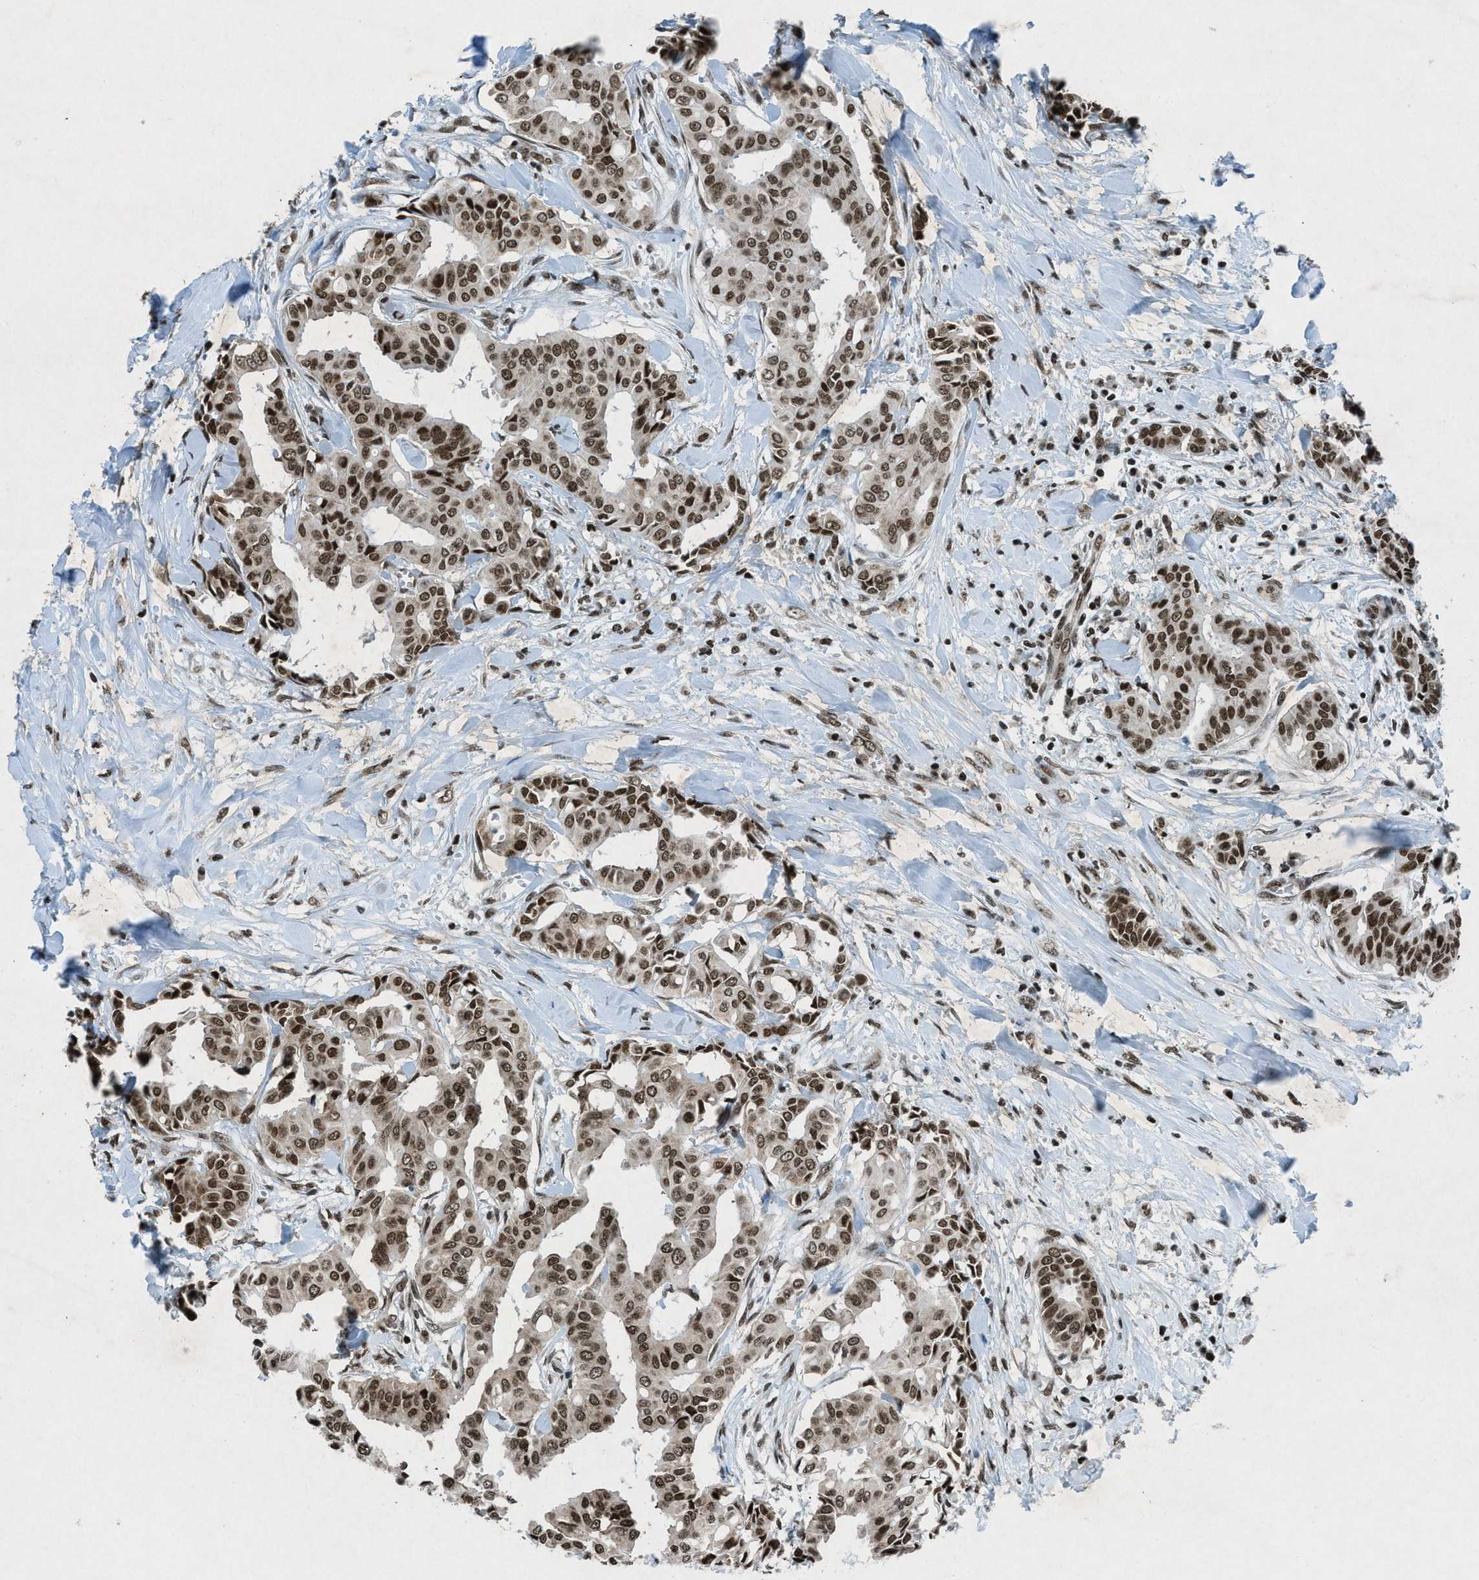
{"staining": {"intensity": "moderate", "quantity": ">75%", "location": "nuclear"}, "tissue": "head and neck cancer", "cell_type": "Tumor cells", "image_type": "cancer", "snomed": [{"axis": "morphology", "description": "Adenocarcinoma, NOS"}, {"axis": "topography", "description": "Salivary gland"}, {"axis": "topography", "description": "Head-Neck"}], "caption": "DAB immunohistochemical staining of human head and neck adenocarcinoma demonstrates moderate nuclear protein staining in about >75% of tumor cells.", "gene": "NXF1", "patient": {"sex": "female", "age": 59}}